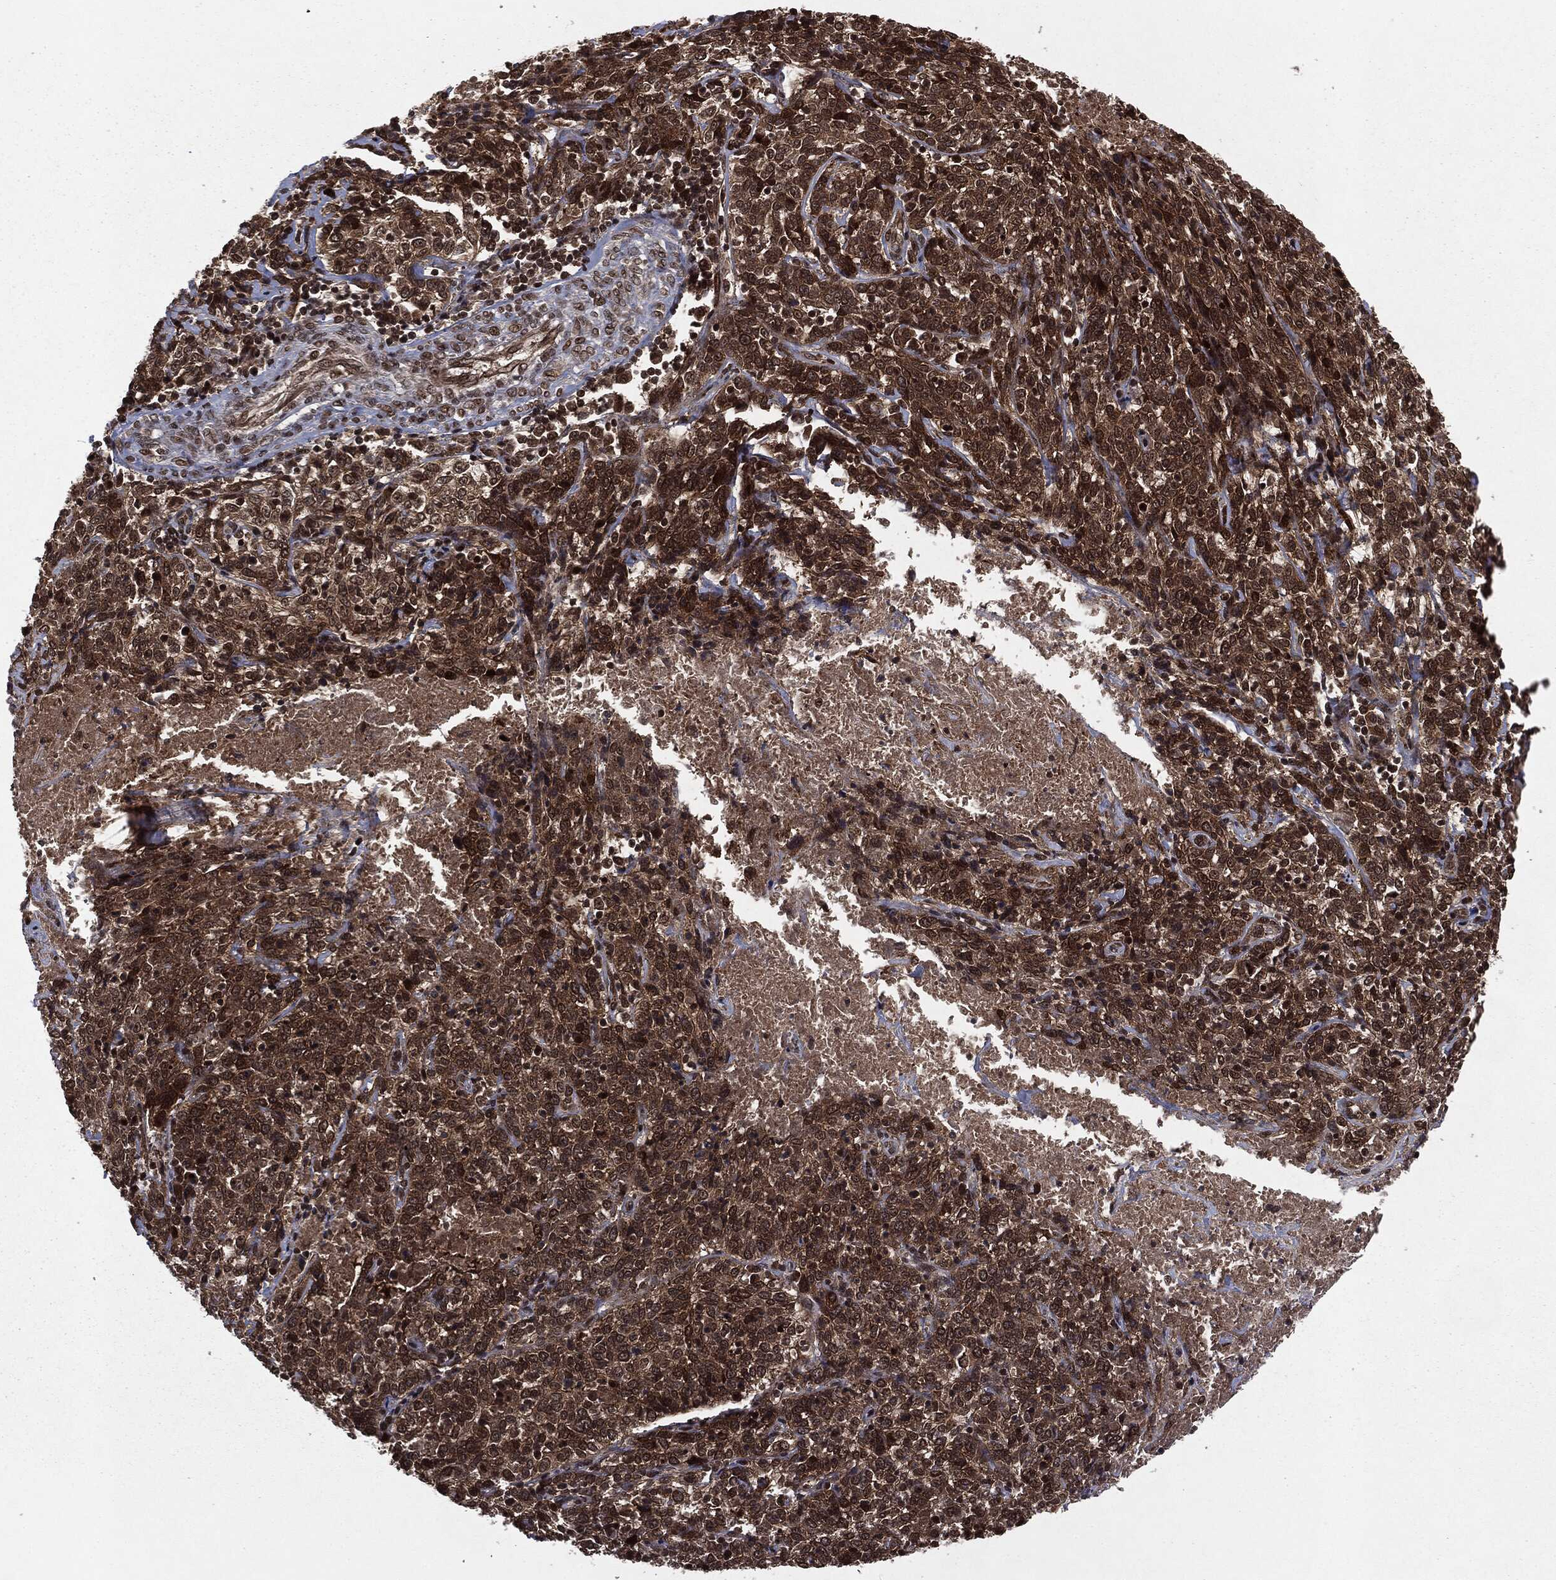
{"staining": {"intensity": "strong", "quantity": "25%-75%", "location": "cytoplasmic/membranous"}, "tissue": "cervical cancer", "cell_type": "Tumor cells", "image_type": "cancer", "snomed": [{"axis": "morphology", "description": "Squamous cell carcinoma, NOS"}, {"axis": "topography", "description": "Cervix"}], "caption": "The histopathology image shows immunohistochemical staining of cervical cancer. There is strong cytoplasmic/membranous expression is seen in approximately 25%-75% of tumor cells.", "gene": "STAU2", "patient": {"sex": "female", "age": 46}}